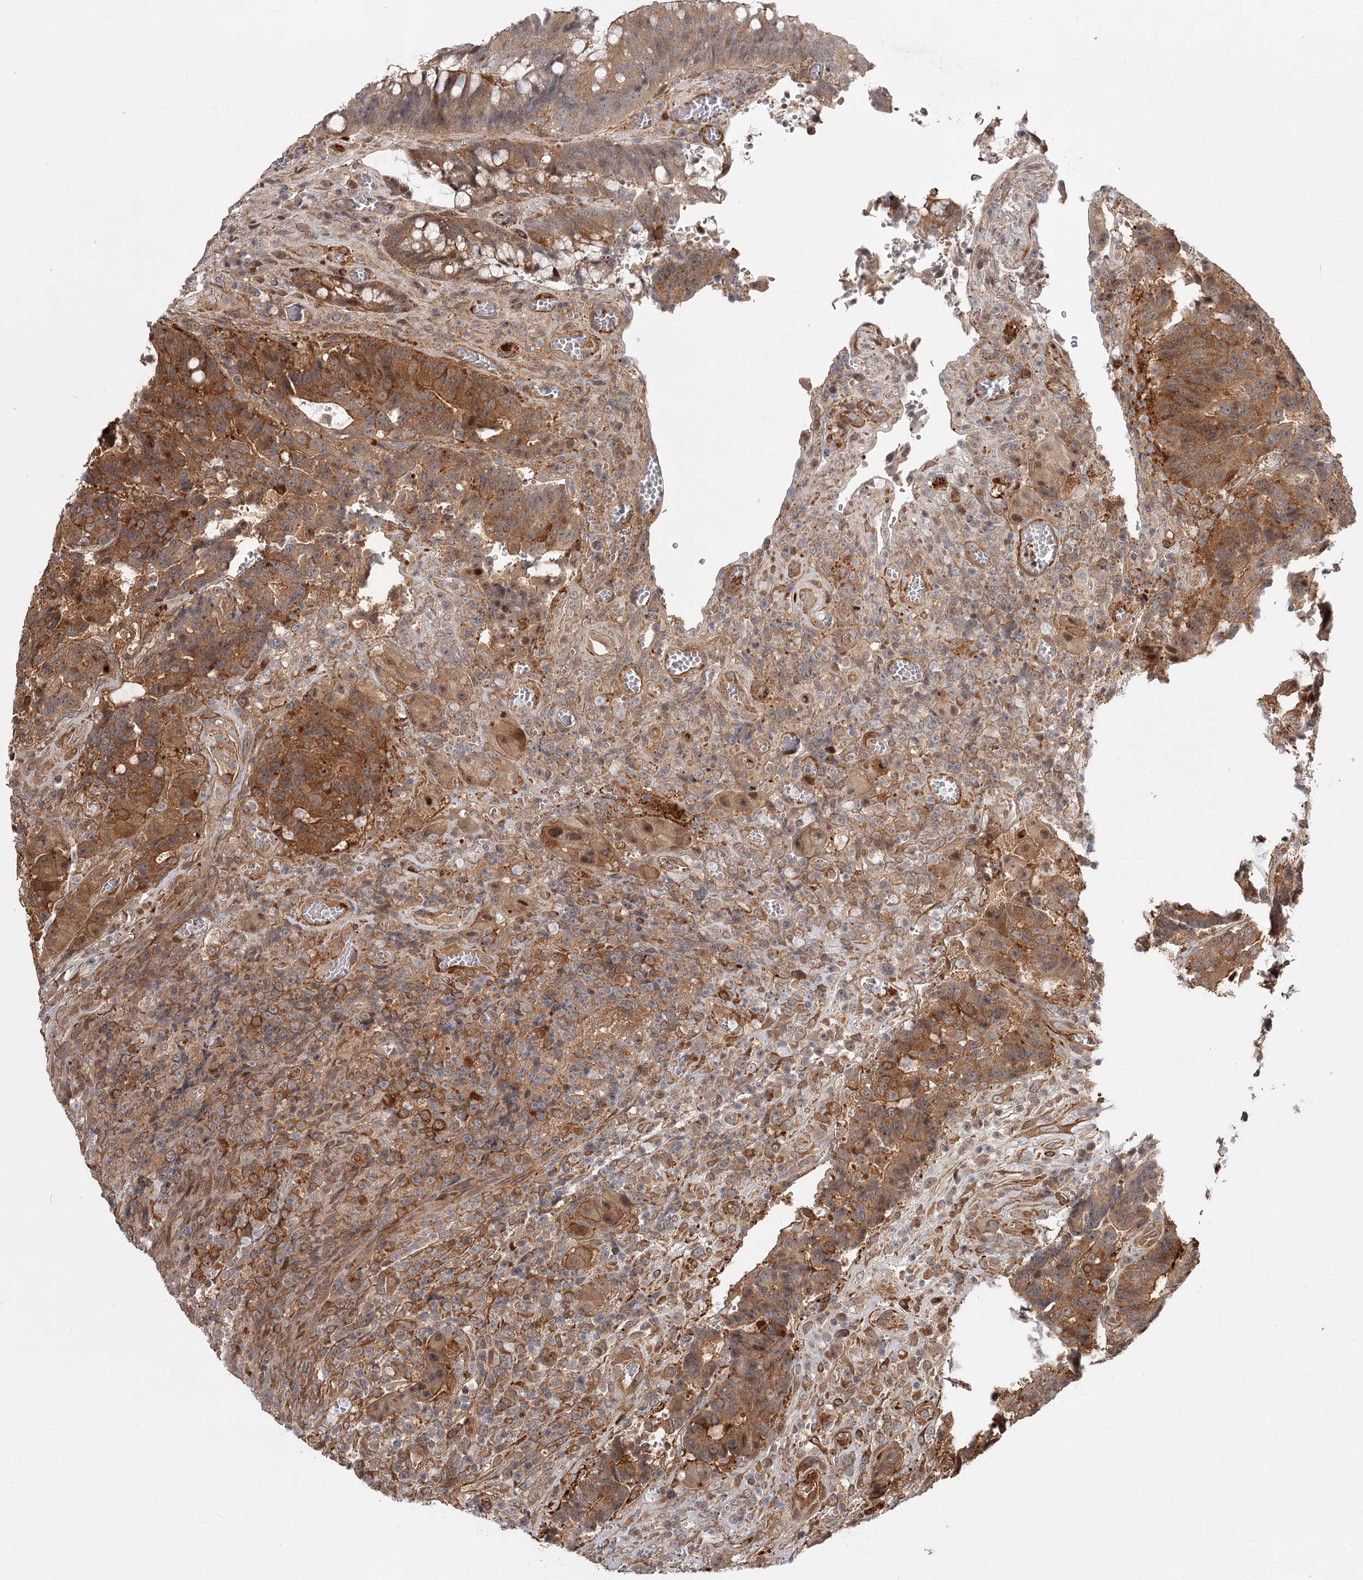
{"staining": {"intensity": "moderate", "quantity": ">75%", "location": "cytoplasmic/membranous"}, "tissue": "colorectal cancer", "cell_type": "Tumor cells", "image_type": "cancer", "snomed": [{"axis": "morphology", "description": "Adenocarcinoma, NOS"}, {"axis": "topography", "description": "Rectum"}], "caption": "Moderate cytoplasmic/membranous positivity for a protein is identified in about >75% of tumor cells of adenocarcinoma (colorectal) using immunohistochemistry (IHC).", "gene": "CCNG2", "patient": {"sex": "male", "age": 69}}